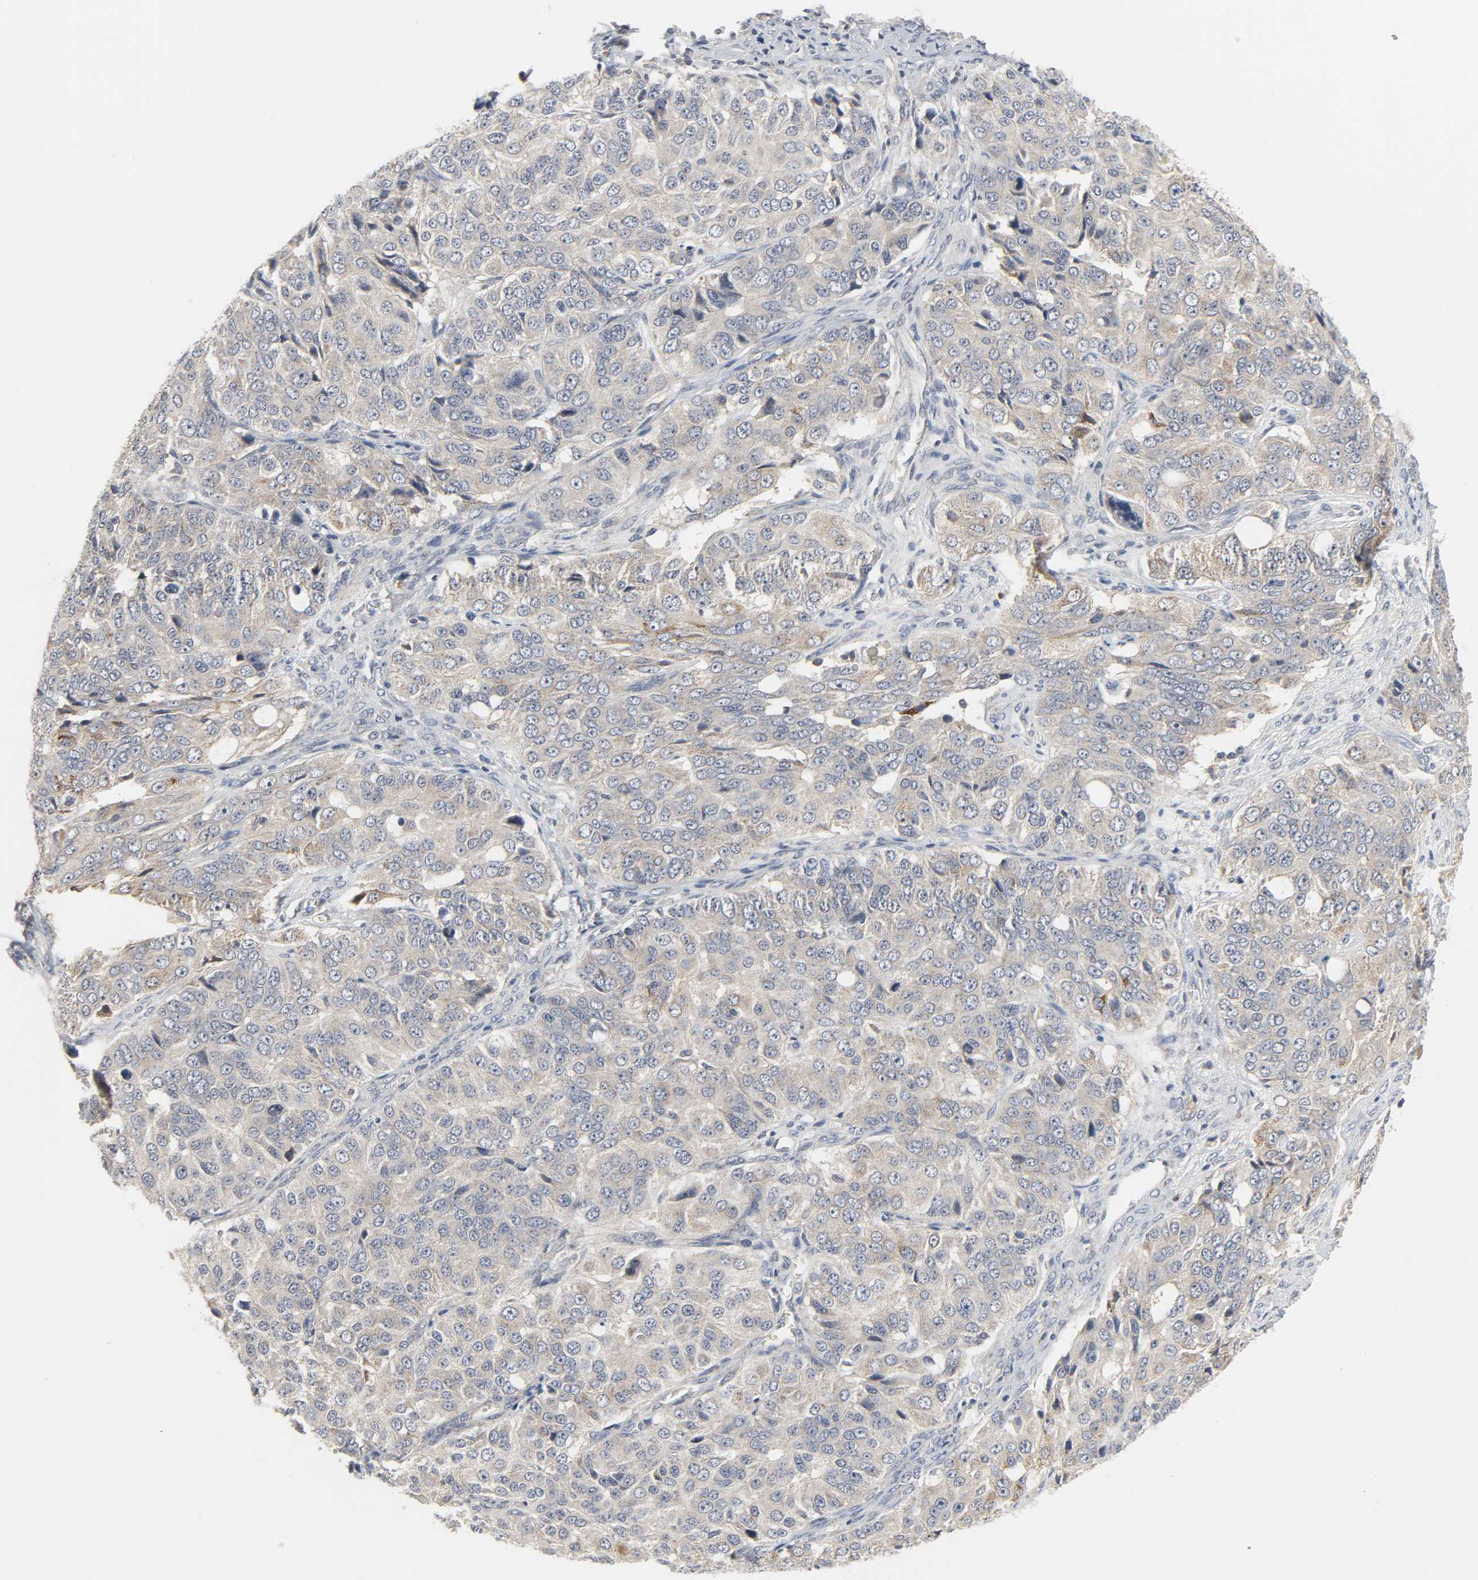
{"staining": {"intensity": "moderate", "quantity": "25%-75%", "location": "cytoplasmic/membranous"}, "tissue": "ovarian cancer", "cell_type": "Tumor cells", "image_type": "cancer", "snomed": [{"axis": "morphology", "description": "Carcinoma, endometroid"}, {"axis": "topography", "description": "Ovary"}], "caption": "Immunohistochemical staining of human endometroid carcinoma (ovarian) displays medium levels of moderate cytoplasmic/membranous positivity in approximately 25%-75% of tumor cells.", "gene": "CLIP1", "patient": {"sex": "female", "age": 51}}